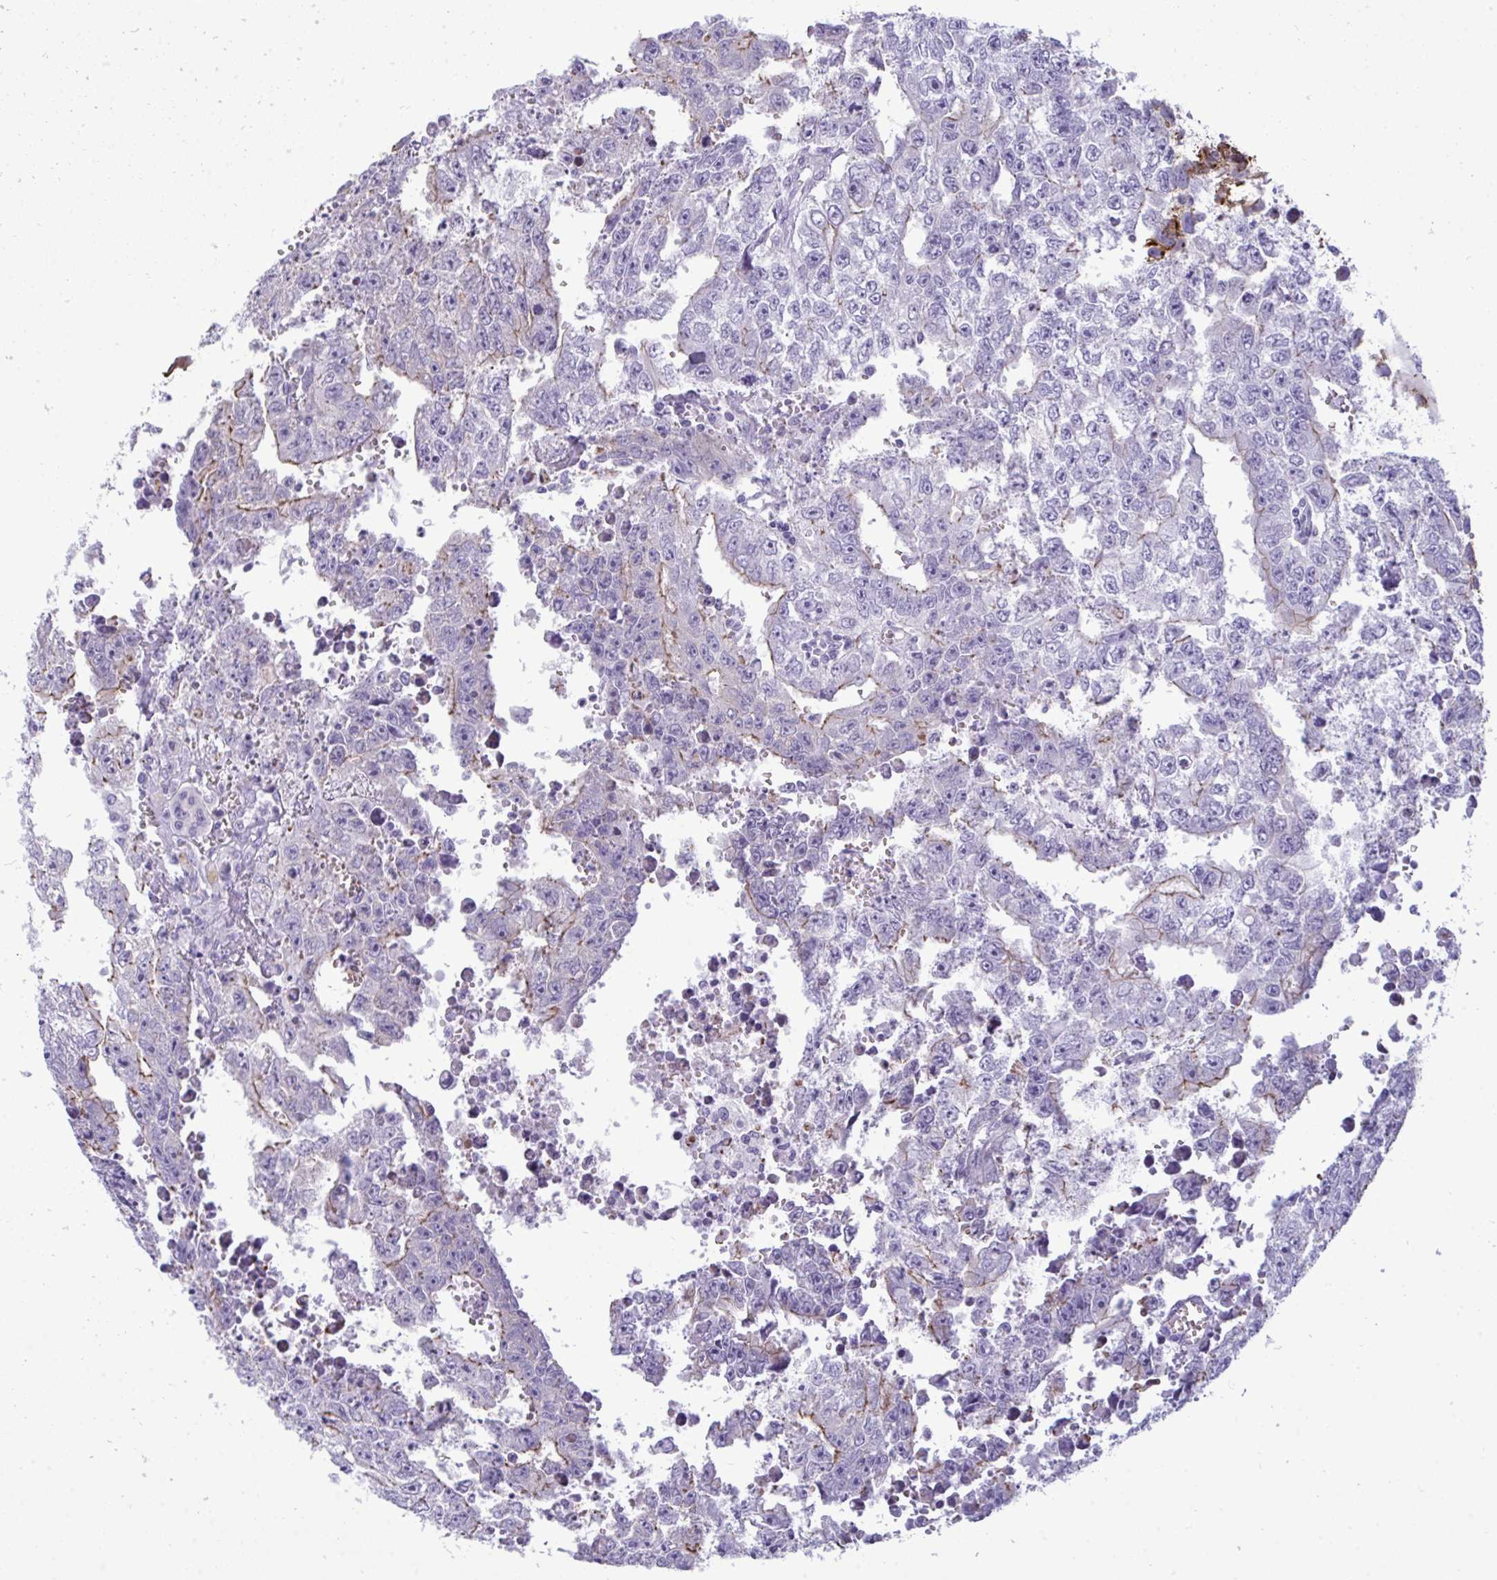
{"staining": {"intensity": "moderate", "quantity": "<25%", "location": "cytoplasmic/membranous"}, "tissue": "testis cancer", "cell_type": "Tumor cells", "image_type": "cancer", "snomed": [{"axis": "morphology", "description": "Carcinoma, Embryonal, NOS"}, {"axis": "morphology", "description": "Teratoma, malignant, NOS"}, {"axis": "topography", "description": "Testis"}], "caption": "Tumor cells exhibit low levels of moderate cytoplasmic/membranous positivity in about <25% of cells in testis cancer. (brown staining indicates protein expression, while blue staining denotes nuclei).", "gene": "MYH10", "patient": {"sex": "male", "age": 24}}